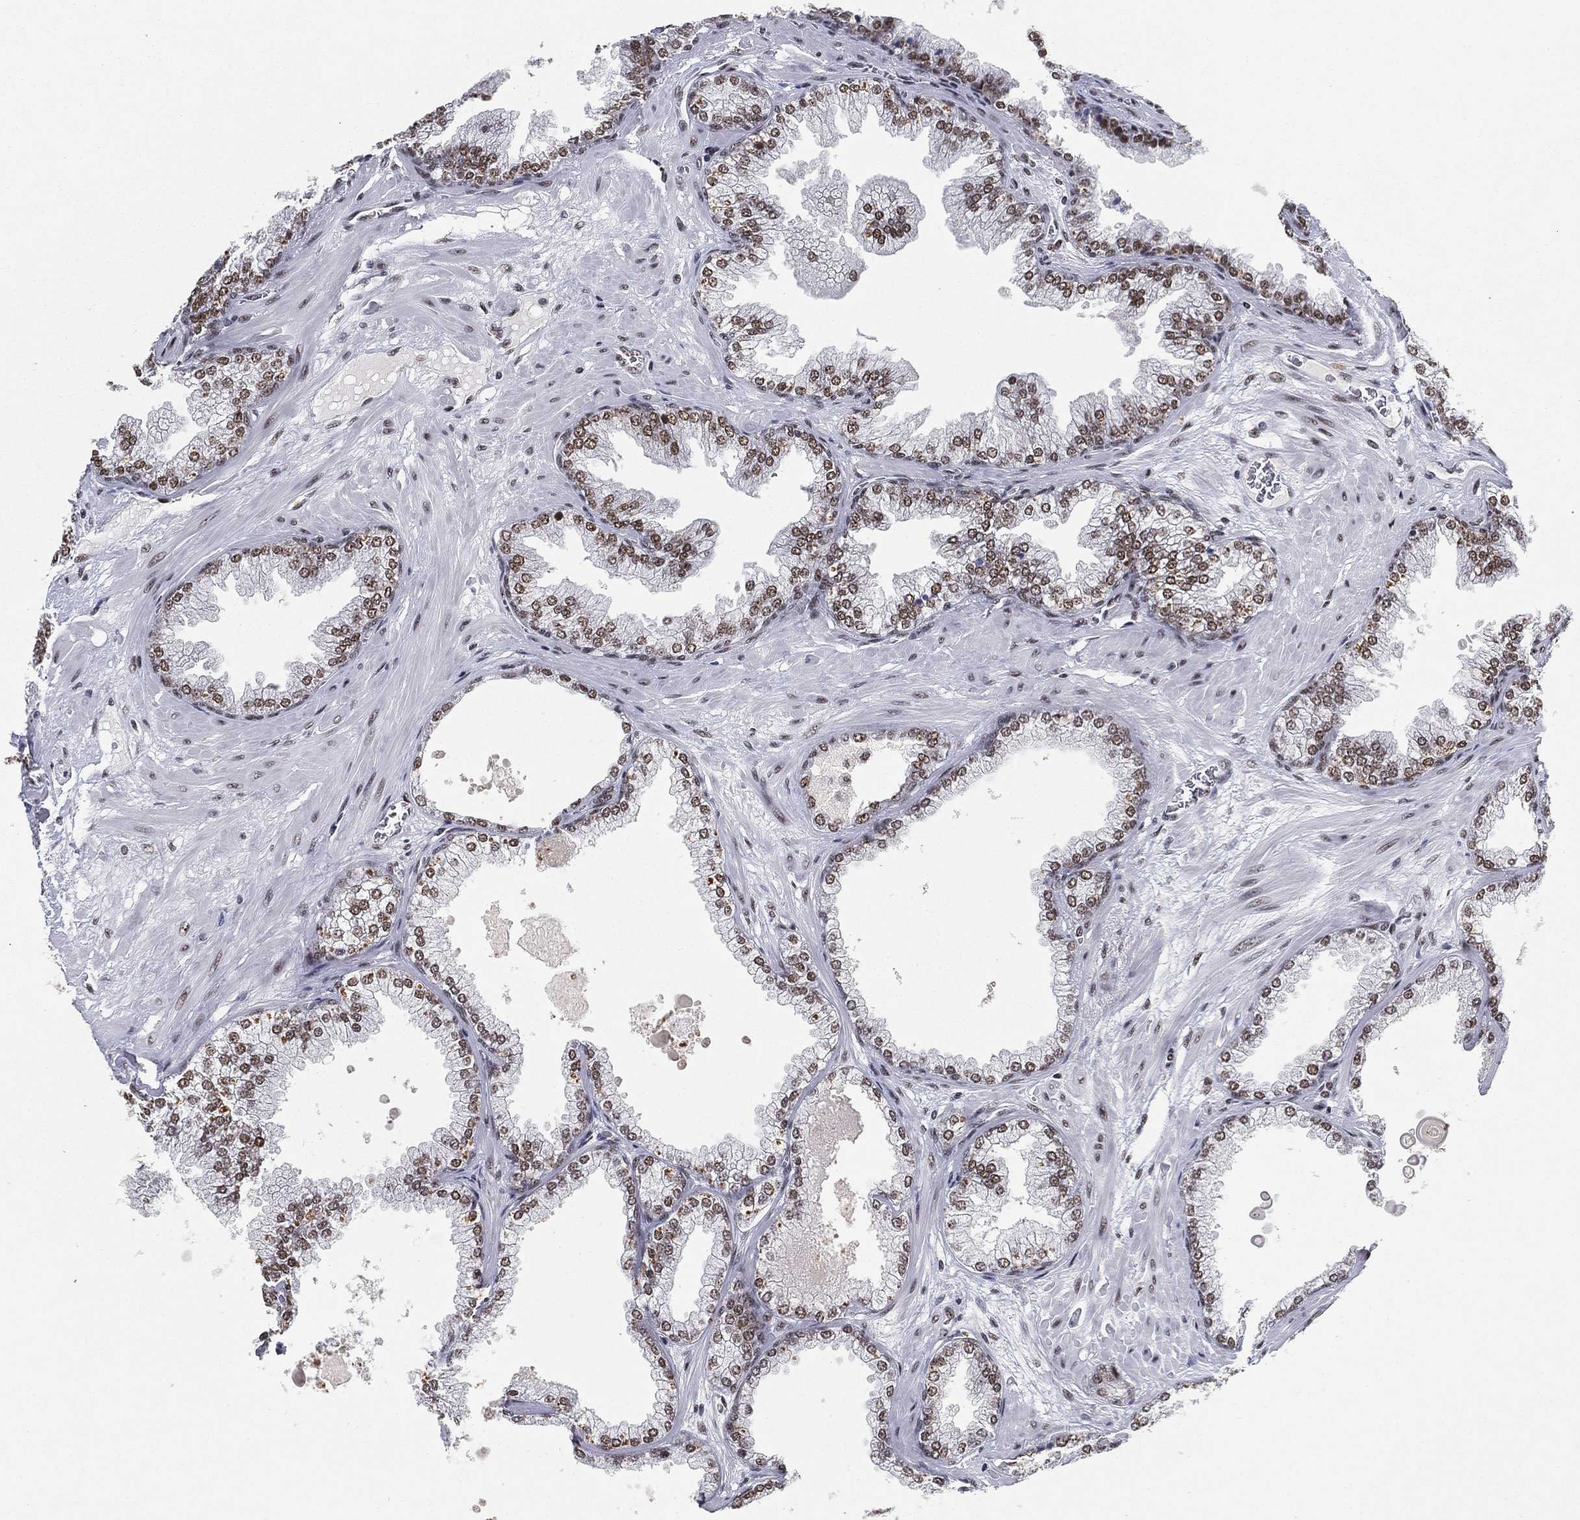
{"staining": {"intensity": "moderate", "quantity": ">75%", "location": "nuclear"}, "tissue": "prostate cancer", "cell_type": "Tumor cells", "image_type": "cancer", "snomed": [{"axis": "morphology", "description": "Adenocarcinoma, Low grade"}, {"axis": "topography", "description": "Prostate"}], "caption": "Prostate adenocarcinoma (low-grade) tissue demonstrates moderate nuclear positivity in about >75% of tumor cells (DAB = brown stain, brightfield microscopy at high magnification).", "gene": "DDX27", "patient": {"sex": "male", "age": 72}}